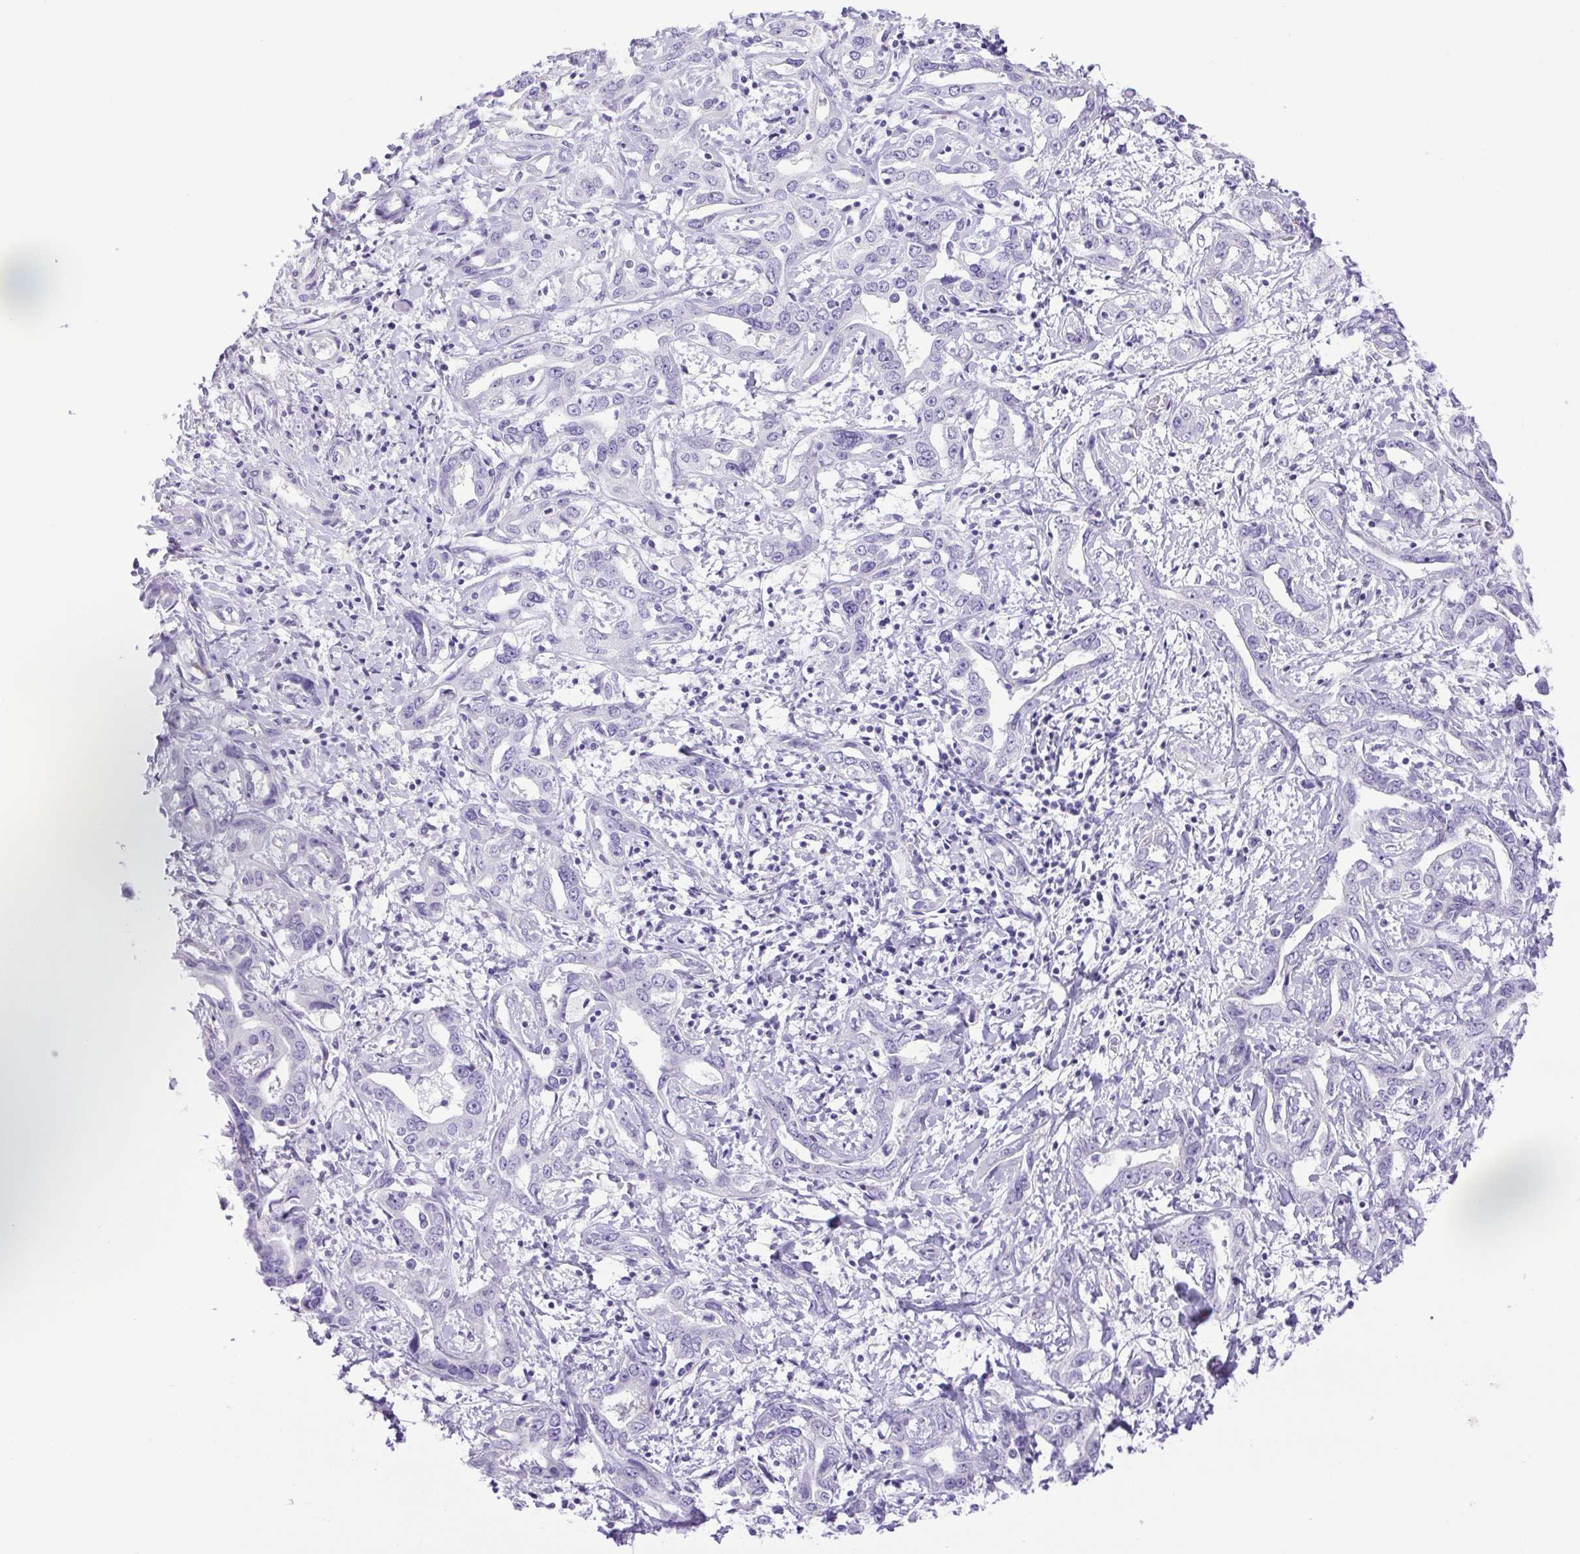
{"staining": {"intensity": "negative", "quantity": "none", "location": "none"}, "tissue": "liver cancer", "cell_type": "Tumor cells", "image_type": "cancer", "snomed": [{"axis": "morphology", "description": "Cholangiocarcinoma"}, {"axis": "topography", "description": "Liver"}], "caption": "A histopathology image of liver cancer (cholangiocarcinoma) stained for a protein exhibits no brown staining in tumor cells.", "gene": "CDSN", "patient": {"sex": "male", "age": 59}}